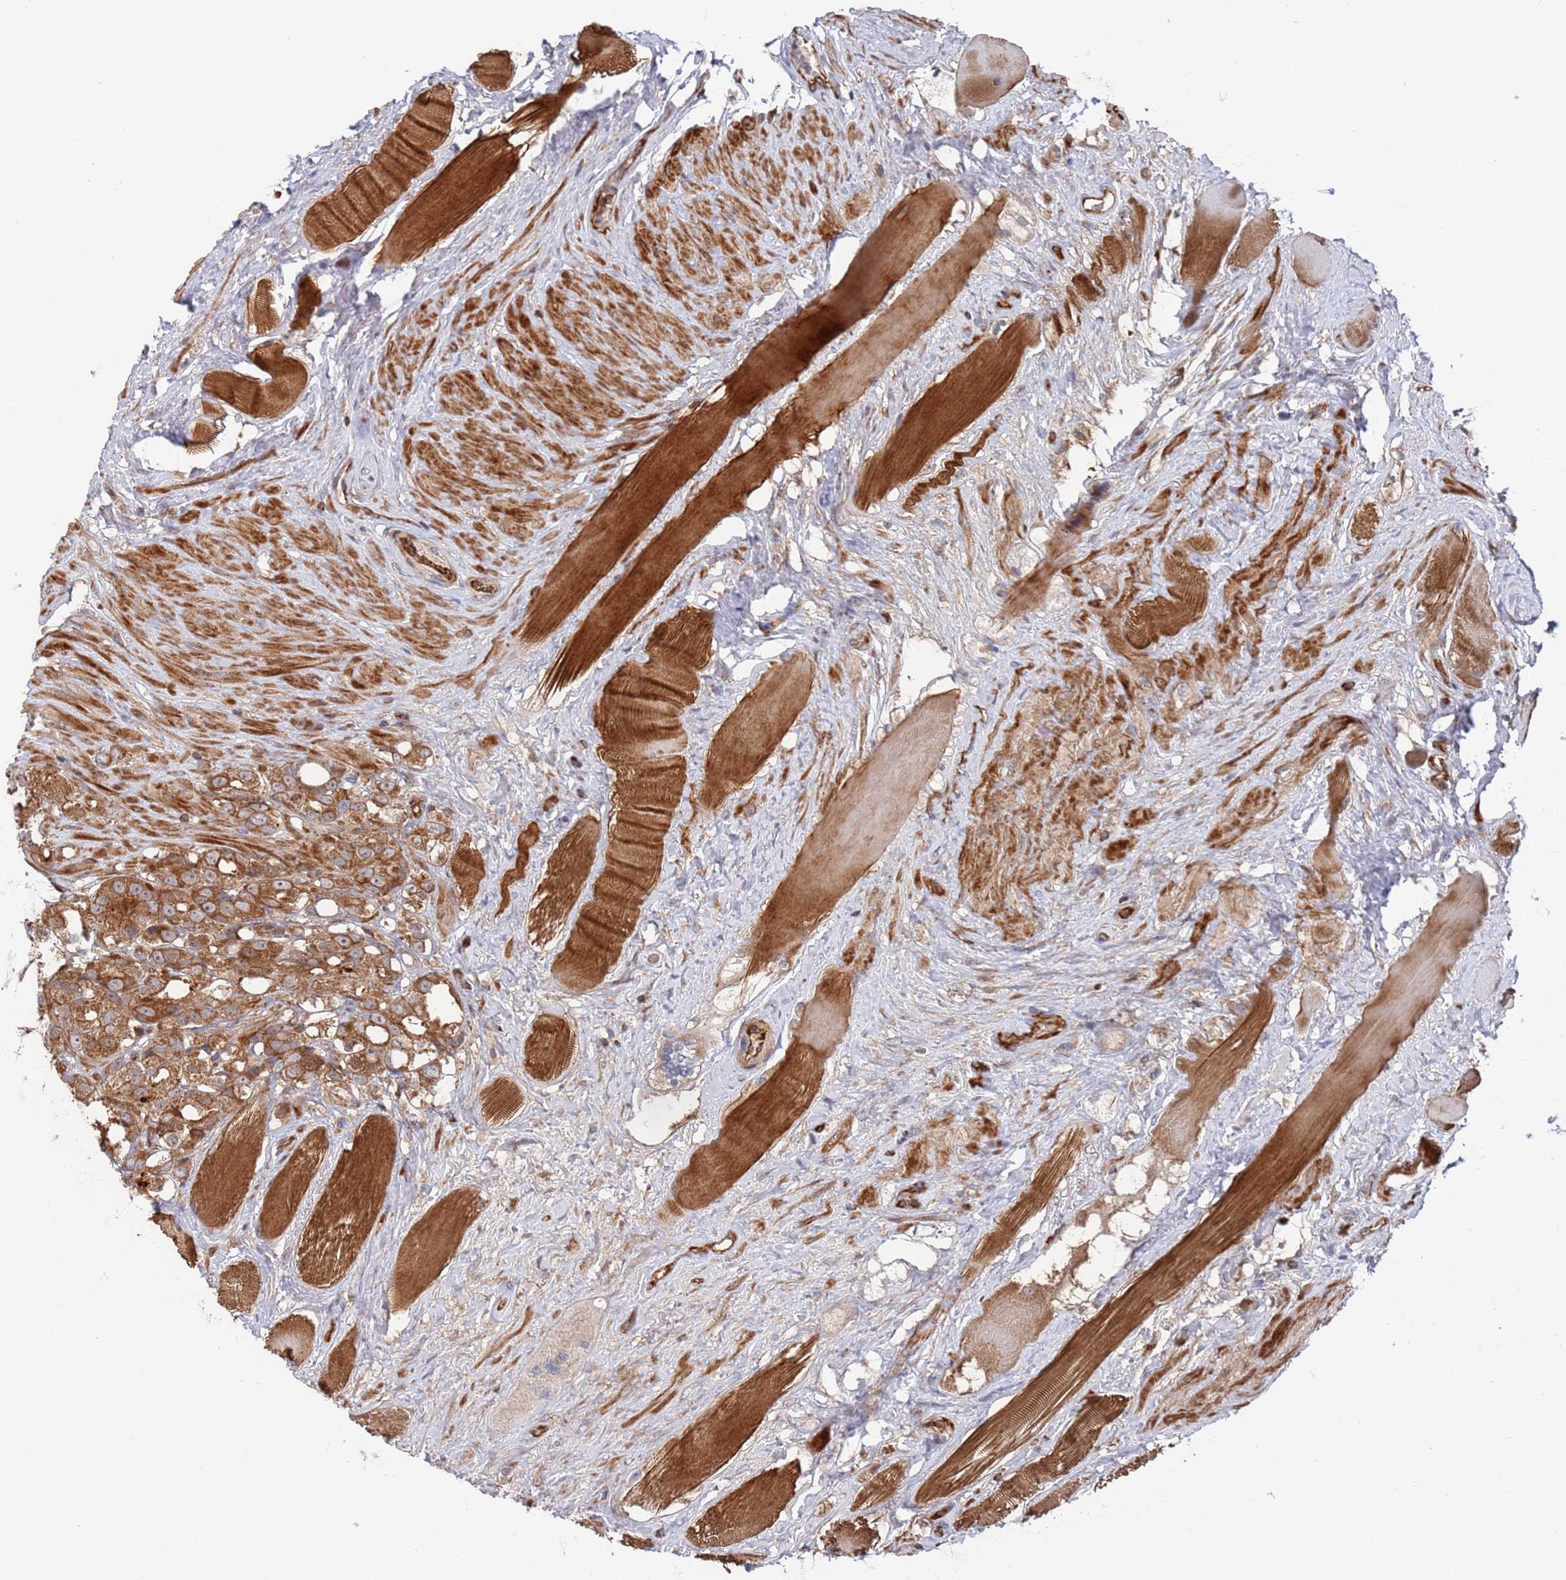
{"staining": {"intensity": "strong", "quantity": ">75%", "location": "cytoplasmic/membranous"}, "tissue": "prostate cancer", "cell_type": "Tumor cells", "image_type": "cancer", "snomed": [{"axis": "morphology", "description": "Adenocarcinoma, NOS"}, {"axis": "topography", "description": "Prostate"}], "caption": "Immunohistochemical staining of human prostate adenocarcinoma displays high levels of strong cytoplasmic/membranous positivity in about >75% of tumor cells.", "gene": "DDX60", "patient": {"sex": "male", "age": 79}}